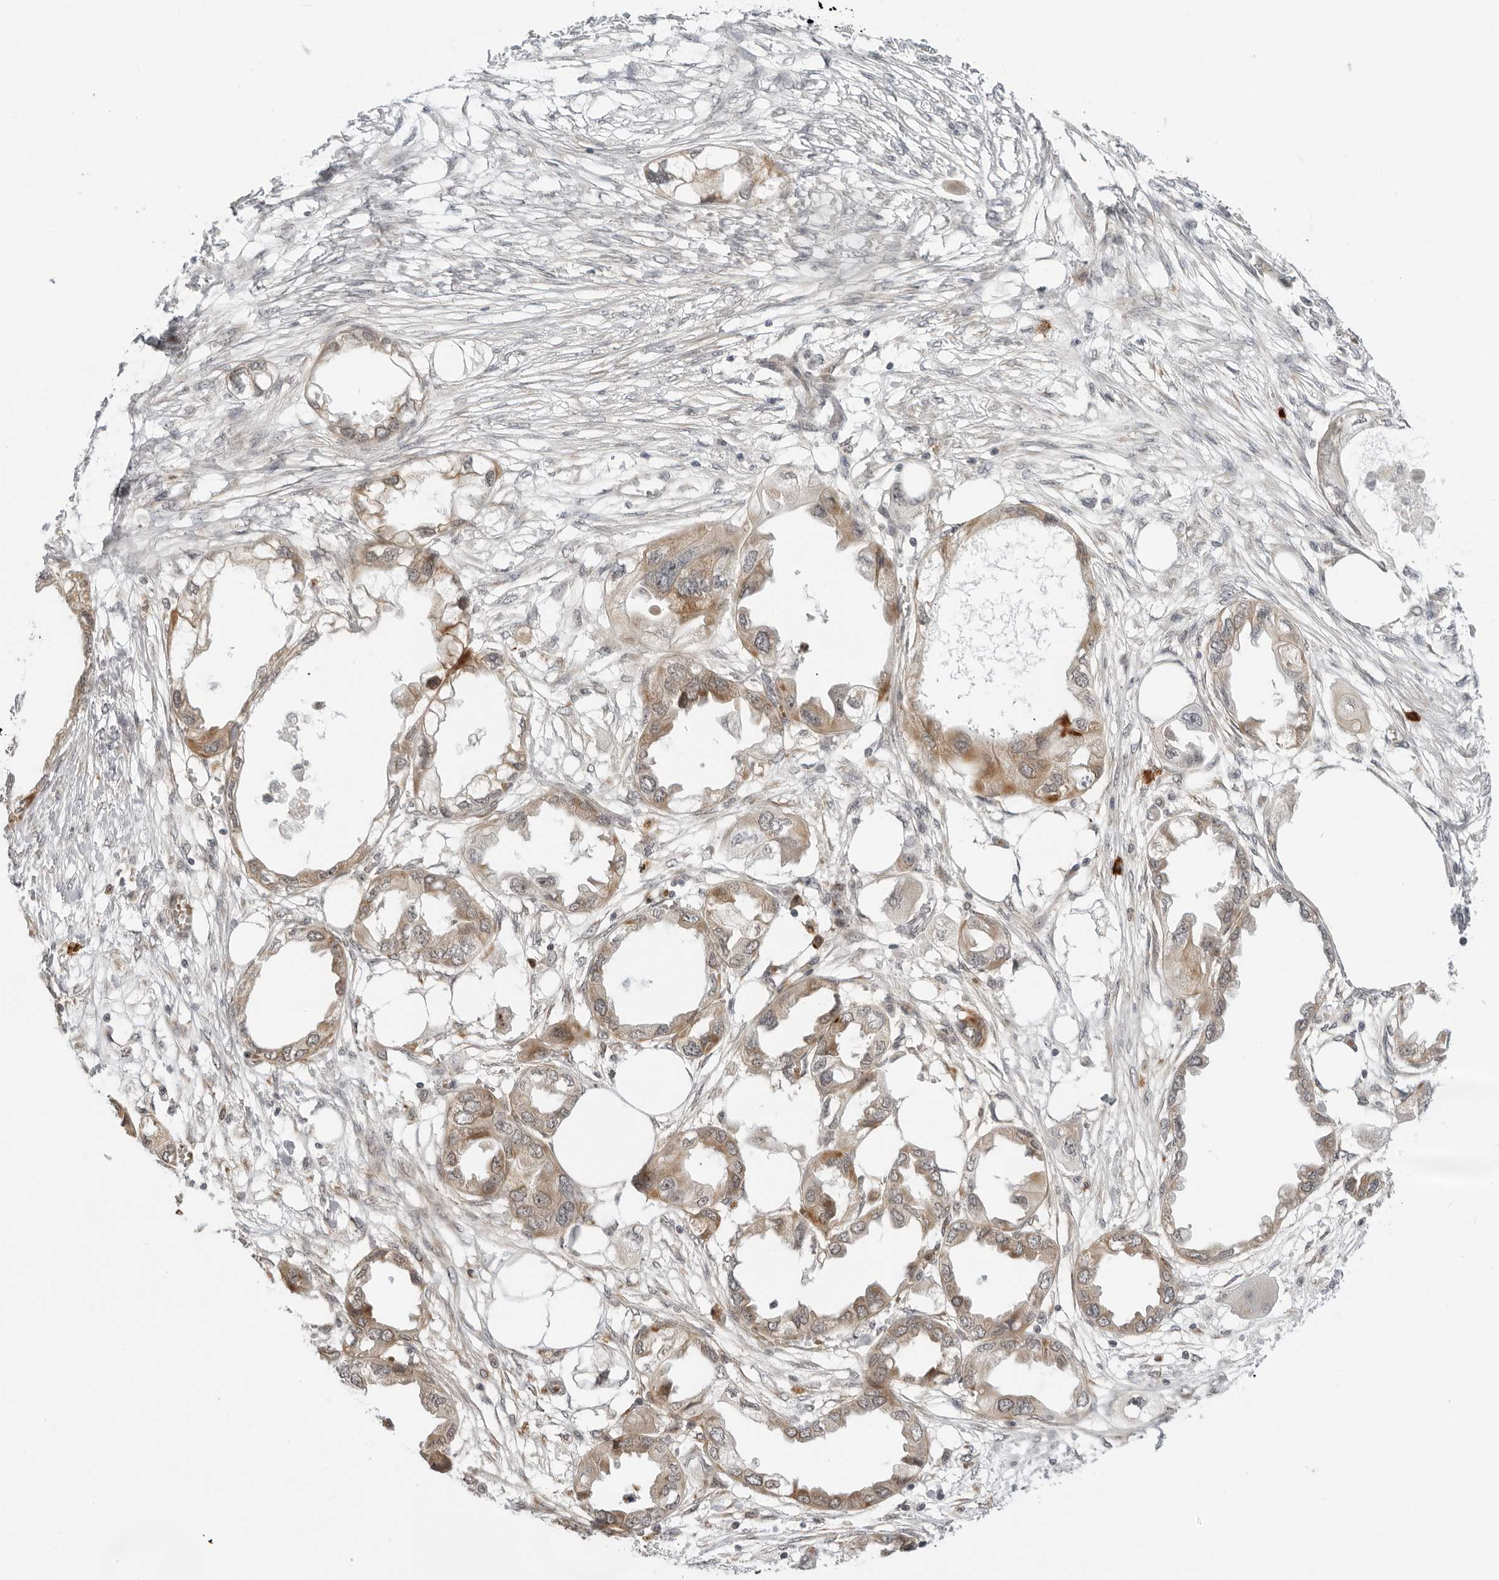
{"staining": {"intensity": "moderate", "quantity": "25%-75%", "location": "cytoplasmic/membranous"}, "tissue": "endometrial cancer", "cell_type": "Tumor cells", "image_type": "cancer", "snomed": [{"axis": "morphology", "description": "Adenocarcinoma, NOS"}, {"axis": "morphology", "description": "Adenocarcinoma, metastatic, NOS"}, {"axis": "topography", "description": "Adipose tissue"}, {"axis": "topography", "description": "Endometrium"}], "caption": "Tumor cells exhibit medium levels of moderate cytoplasmic/membranous expression in approximately 25%-75% of cells in endometrial metastatic adenocarcinoma. (brown staining indicates protein expression, while blue staining denotes nuclei).", "gene": "SUGCT", "patient": {"sex": "female", "age": 67}}